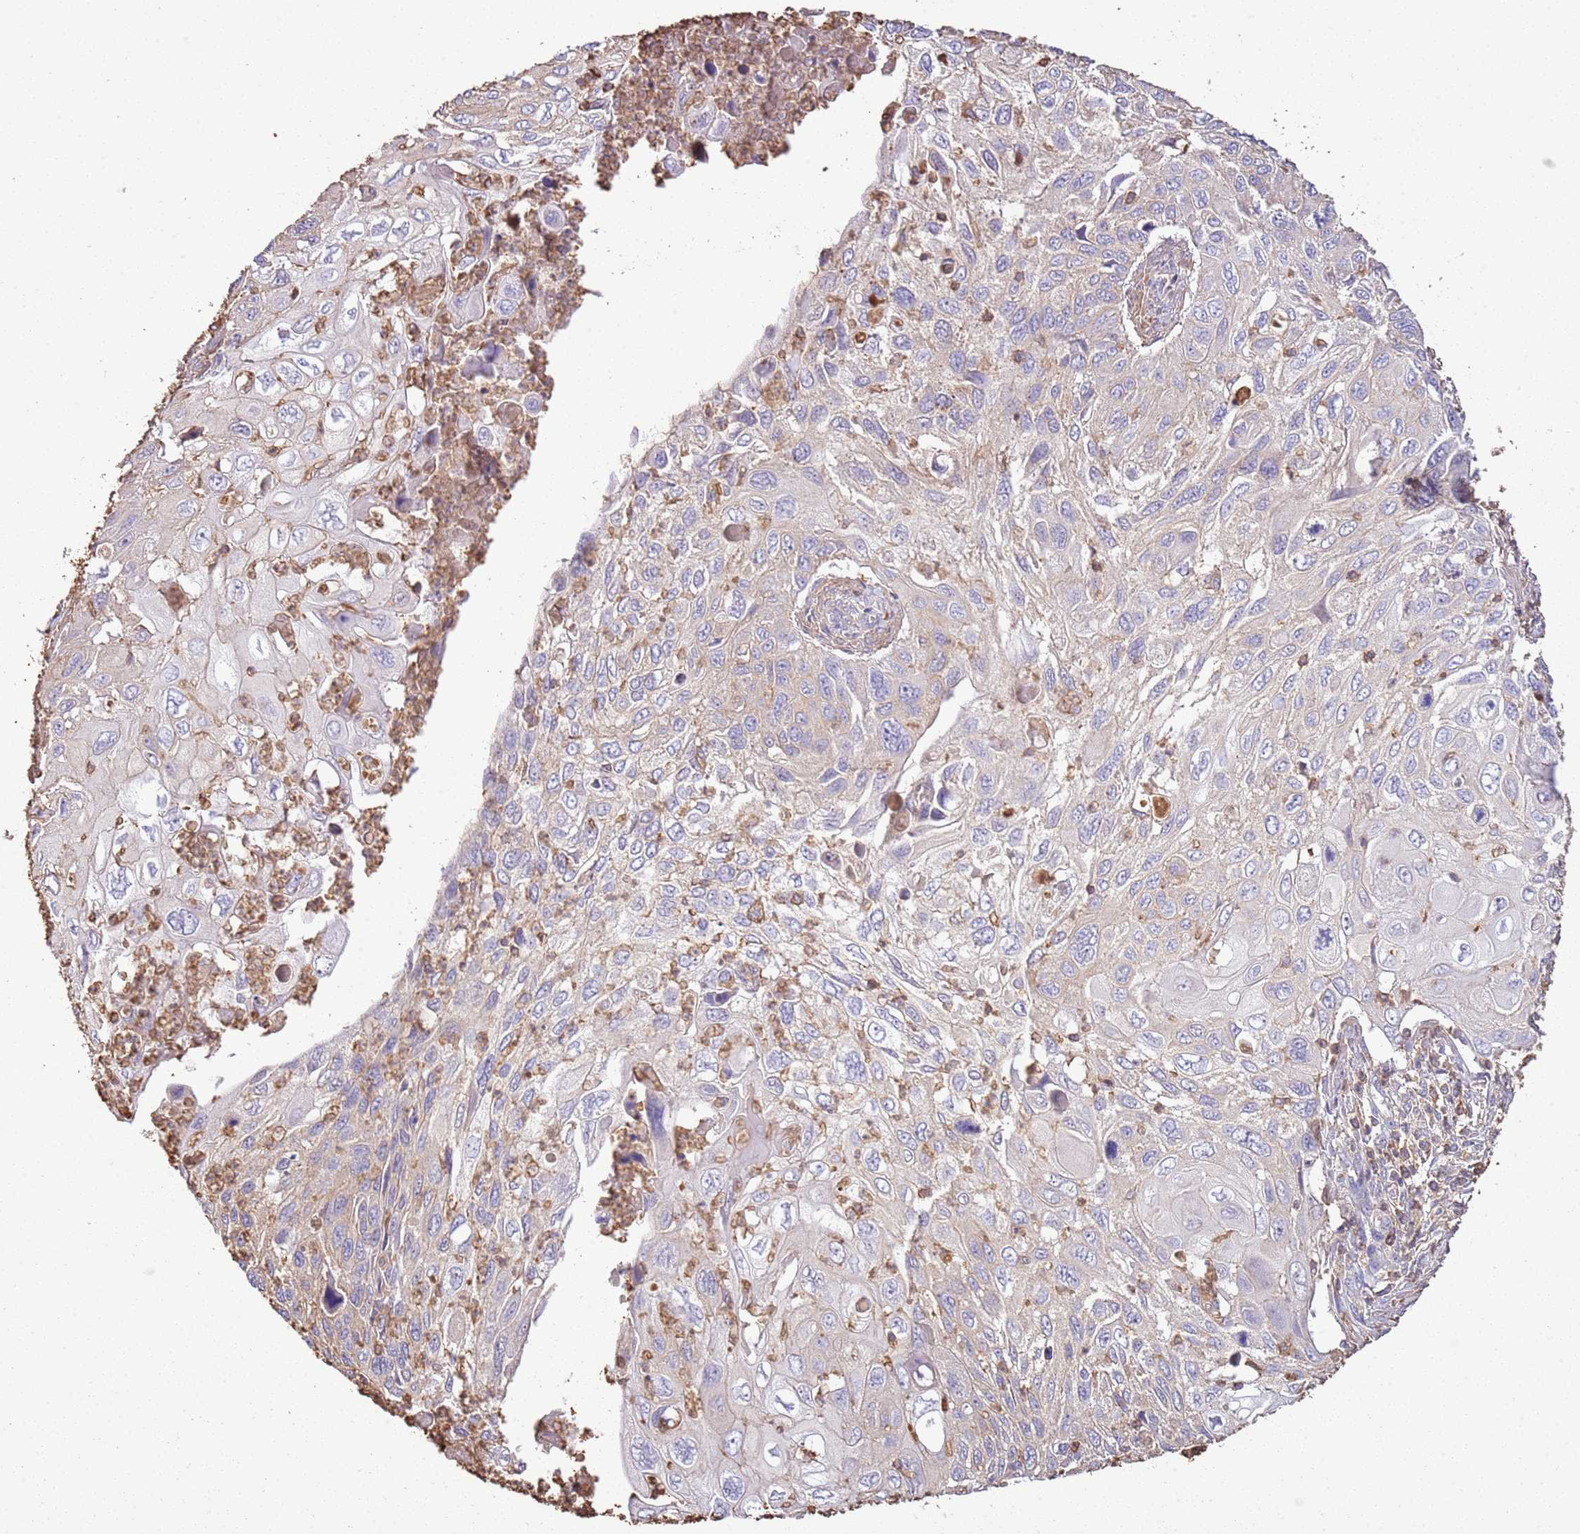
{"staining": {"intensity": "negative", "quantity": "none", "location": "none"}, "tissue": "cervical cancer", "cell_type": "Tumor cells", "image_type": "cancer", "snomed": [{"axis": "morphology", "description": "Squamous cell carcinoma, NOS"}, {"axis": "topography", "description": "Cervix"}], "caption": "Cervical cancer (squamous cell carcinoma) stained for a protein using immunohistochemistry (IHC) displays no expression tumor cells.", "gene": "ARL10", "patient": {"sex": "female", "age": 70}}